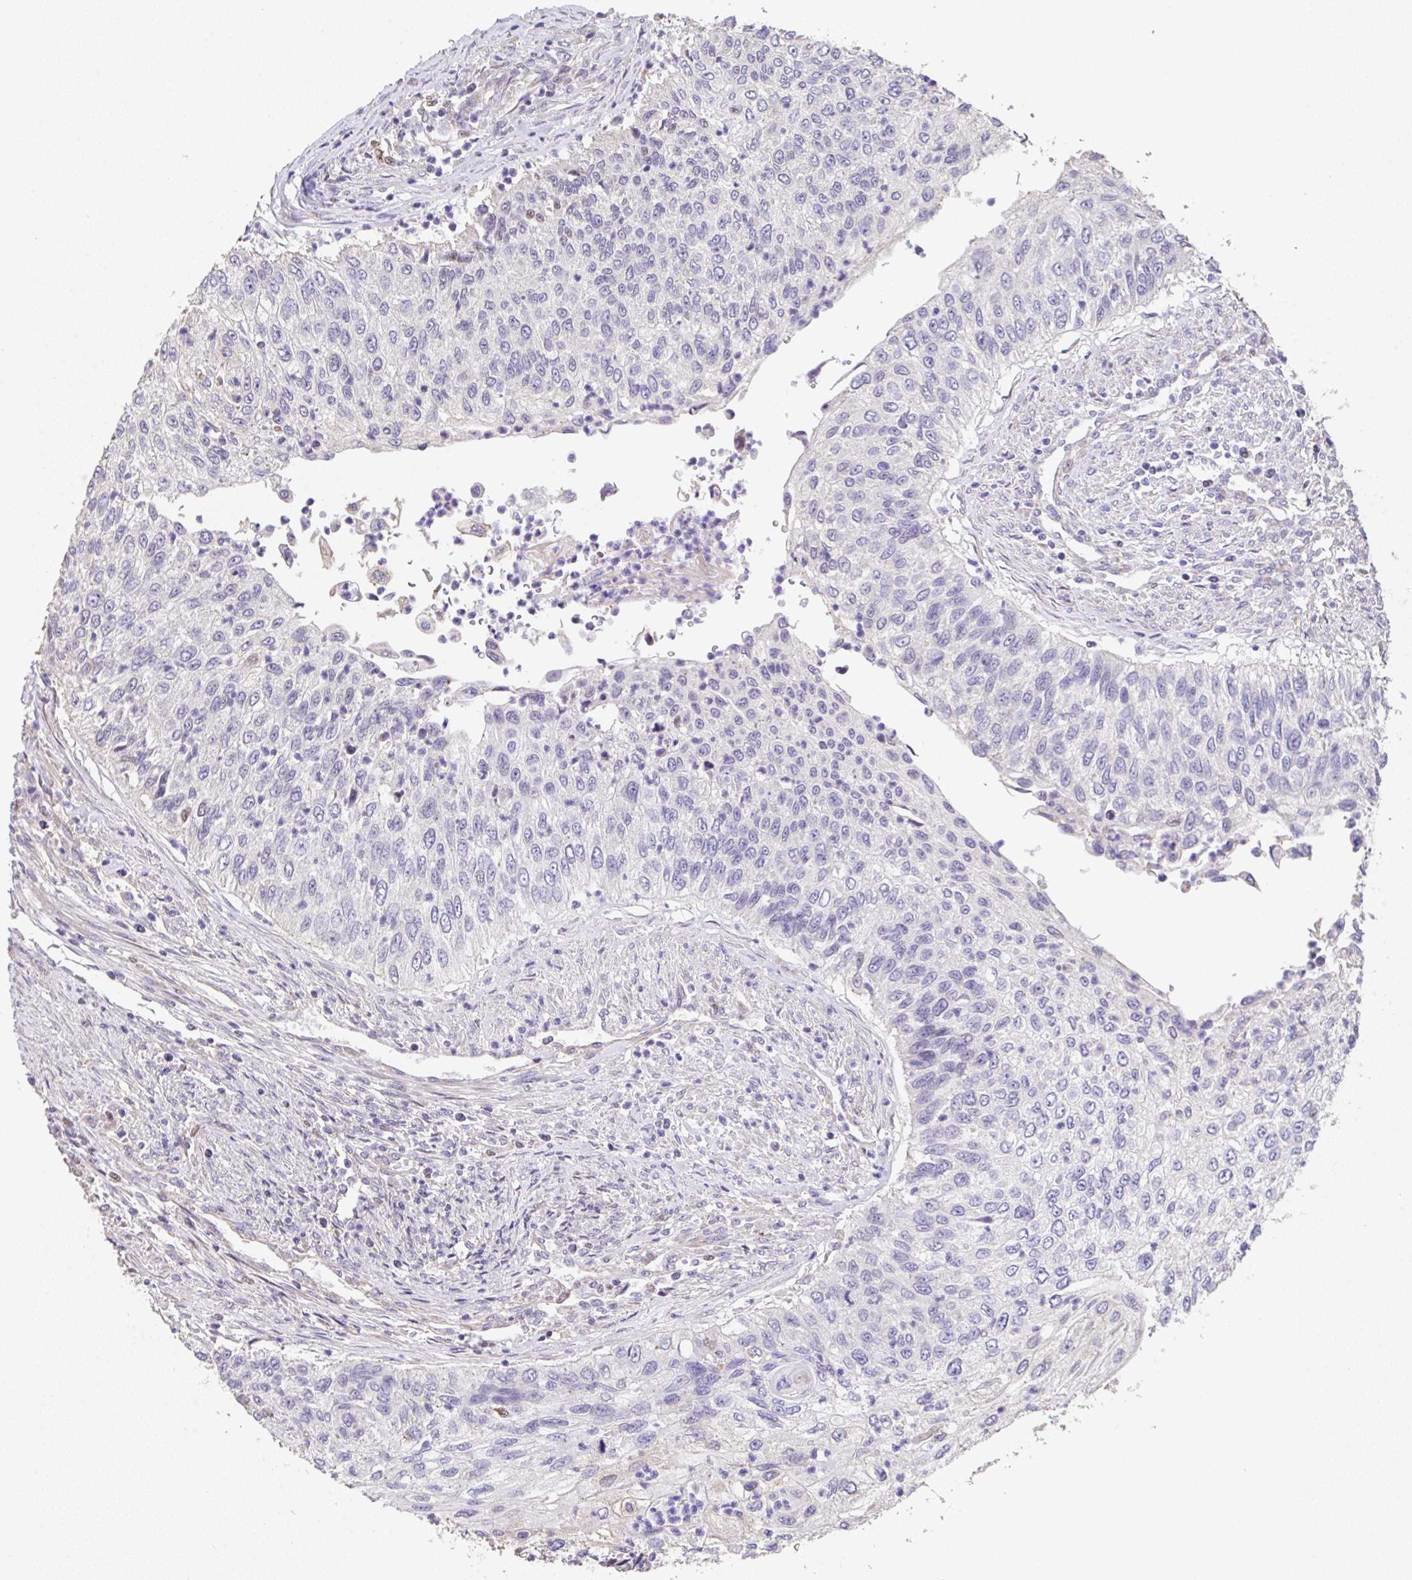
{"staining": {"intensity": "negative", "quantity": "none", "location": "none"}, "tissue": "urothelial cancer", "cell_type": "Tumor cells", "image_type": "cancer", "snomed": [{"axis": "morphology", "description": "Urothelial carcinoma, High grade"}, {"axis": "topography", "description": "Urinary bladder"}], "caption": "Immunohistochemistry (IHC) histopathology image of neoplastic tissue: human urothelial carcinoma (high-grade) stained with DAB displays no significant protein staining in tumor cells.", "gene": "RUNDC3B", "patient": {"sex": "female", "age": 60}}